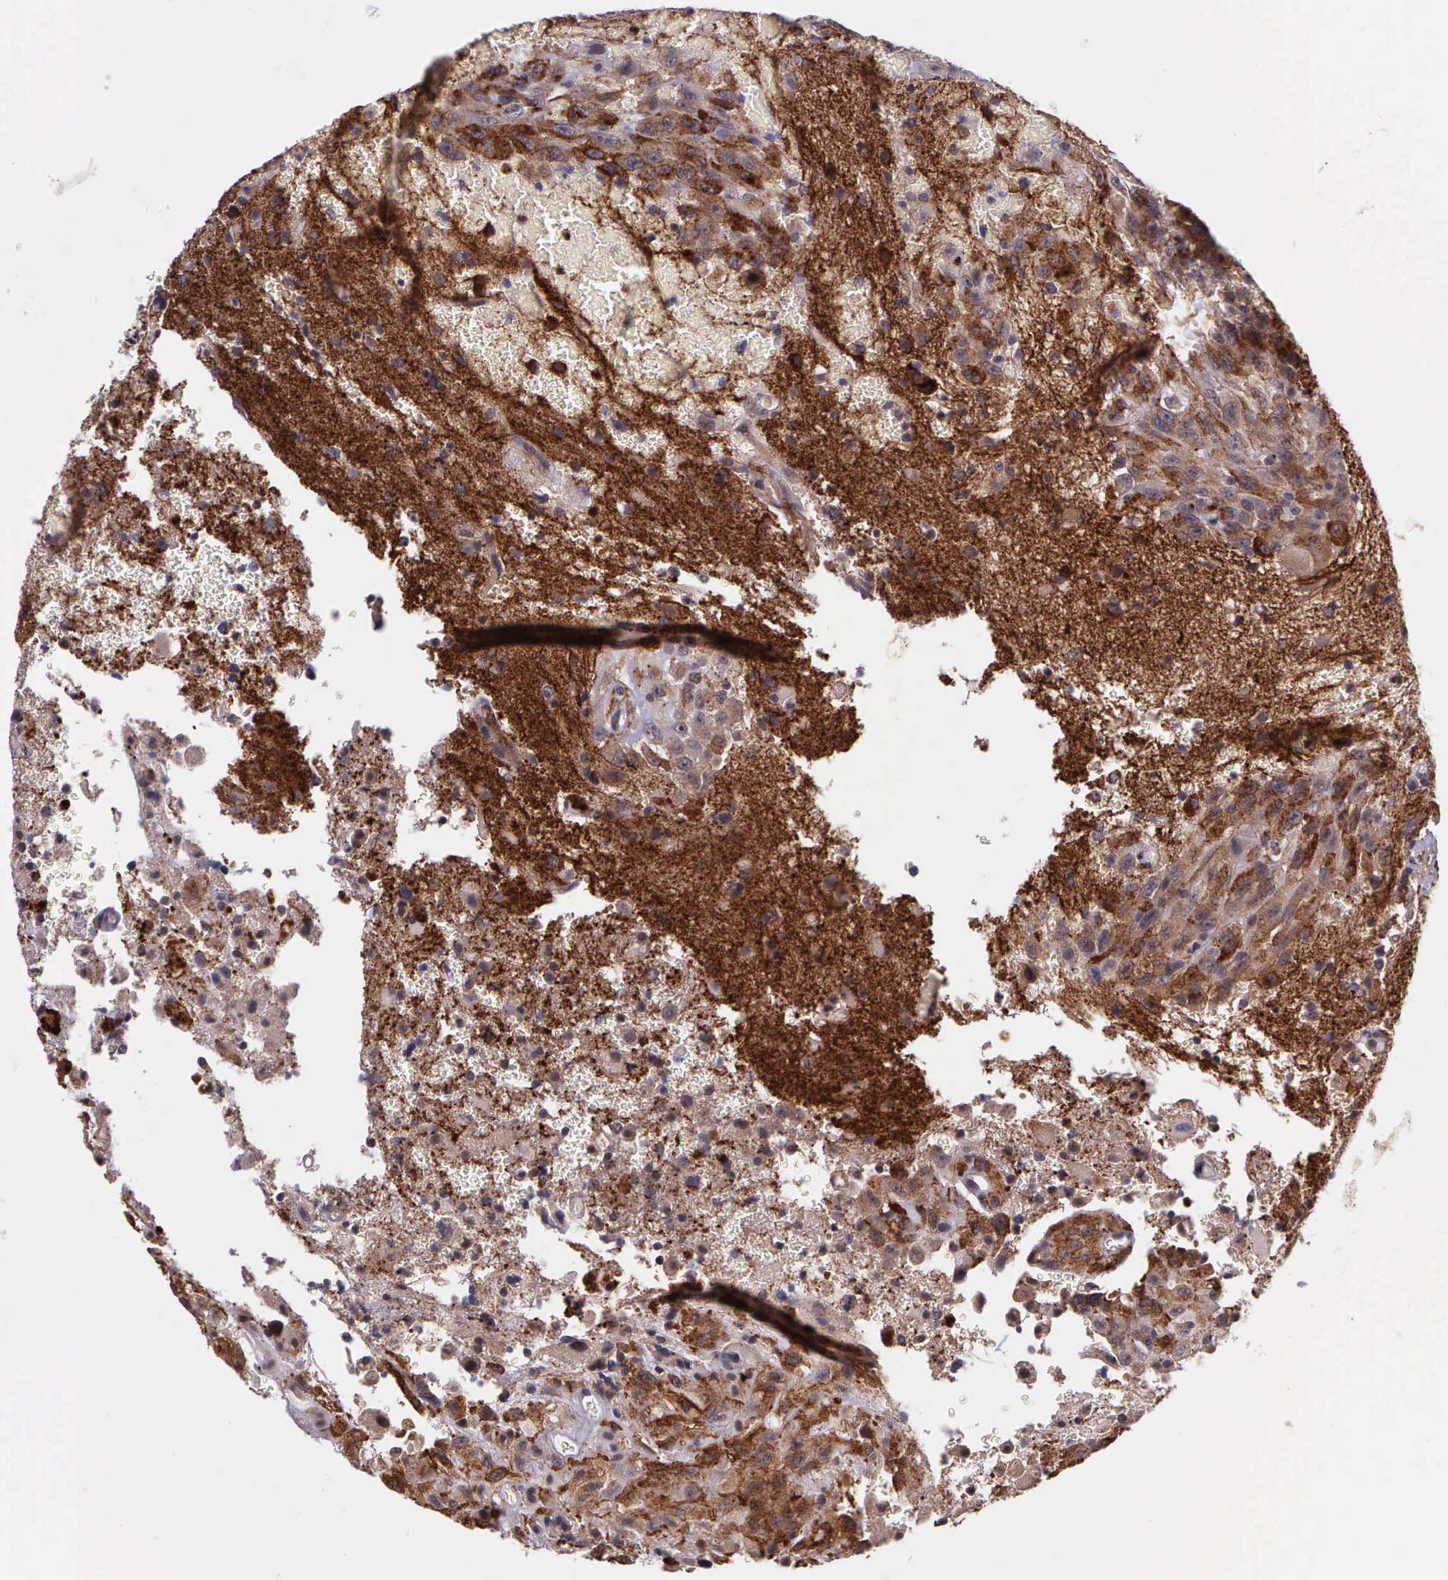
{"staining": {"intensity": "strong", "quantity": ">75%", "location": "cytoplasmic/membranous"}, "tissue": "glioma", "cell_type": "Tumor cells", "image_type": "cancer", "snomed": [{"axis": "morphology", "description": "Glioma, malignant, High grade"}, {"axis": "topography", "description": "Brain"}], "caption": "Immunohistochemistry photomicrograph of human high-grade glioma (malignant) stained for a protein (brown), which exhibits high levels of strong cytoplasmic/membranous positivity in about >75% of tumor cells.", "gene": "PRICKLE3", "patient": {"sex": "male", "age": 48}}